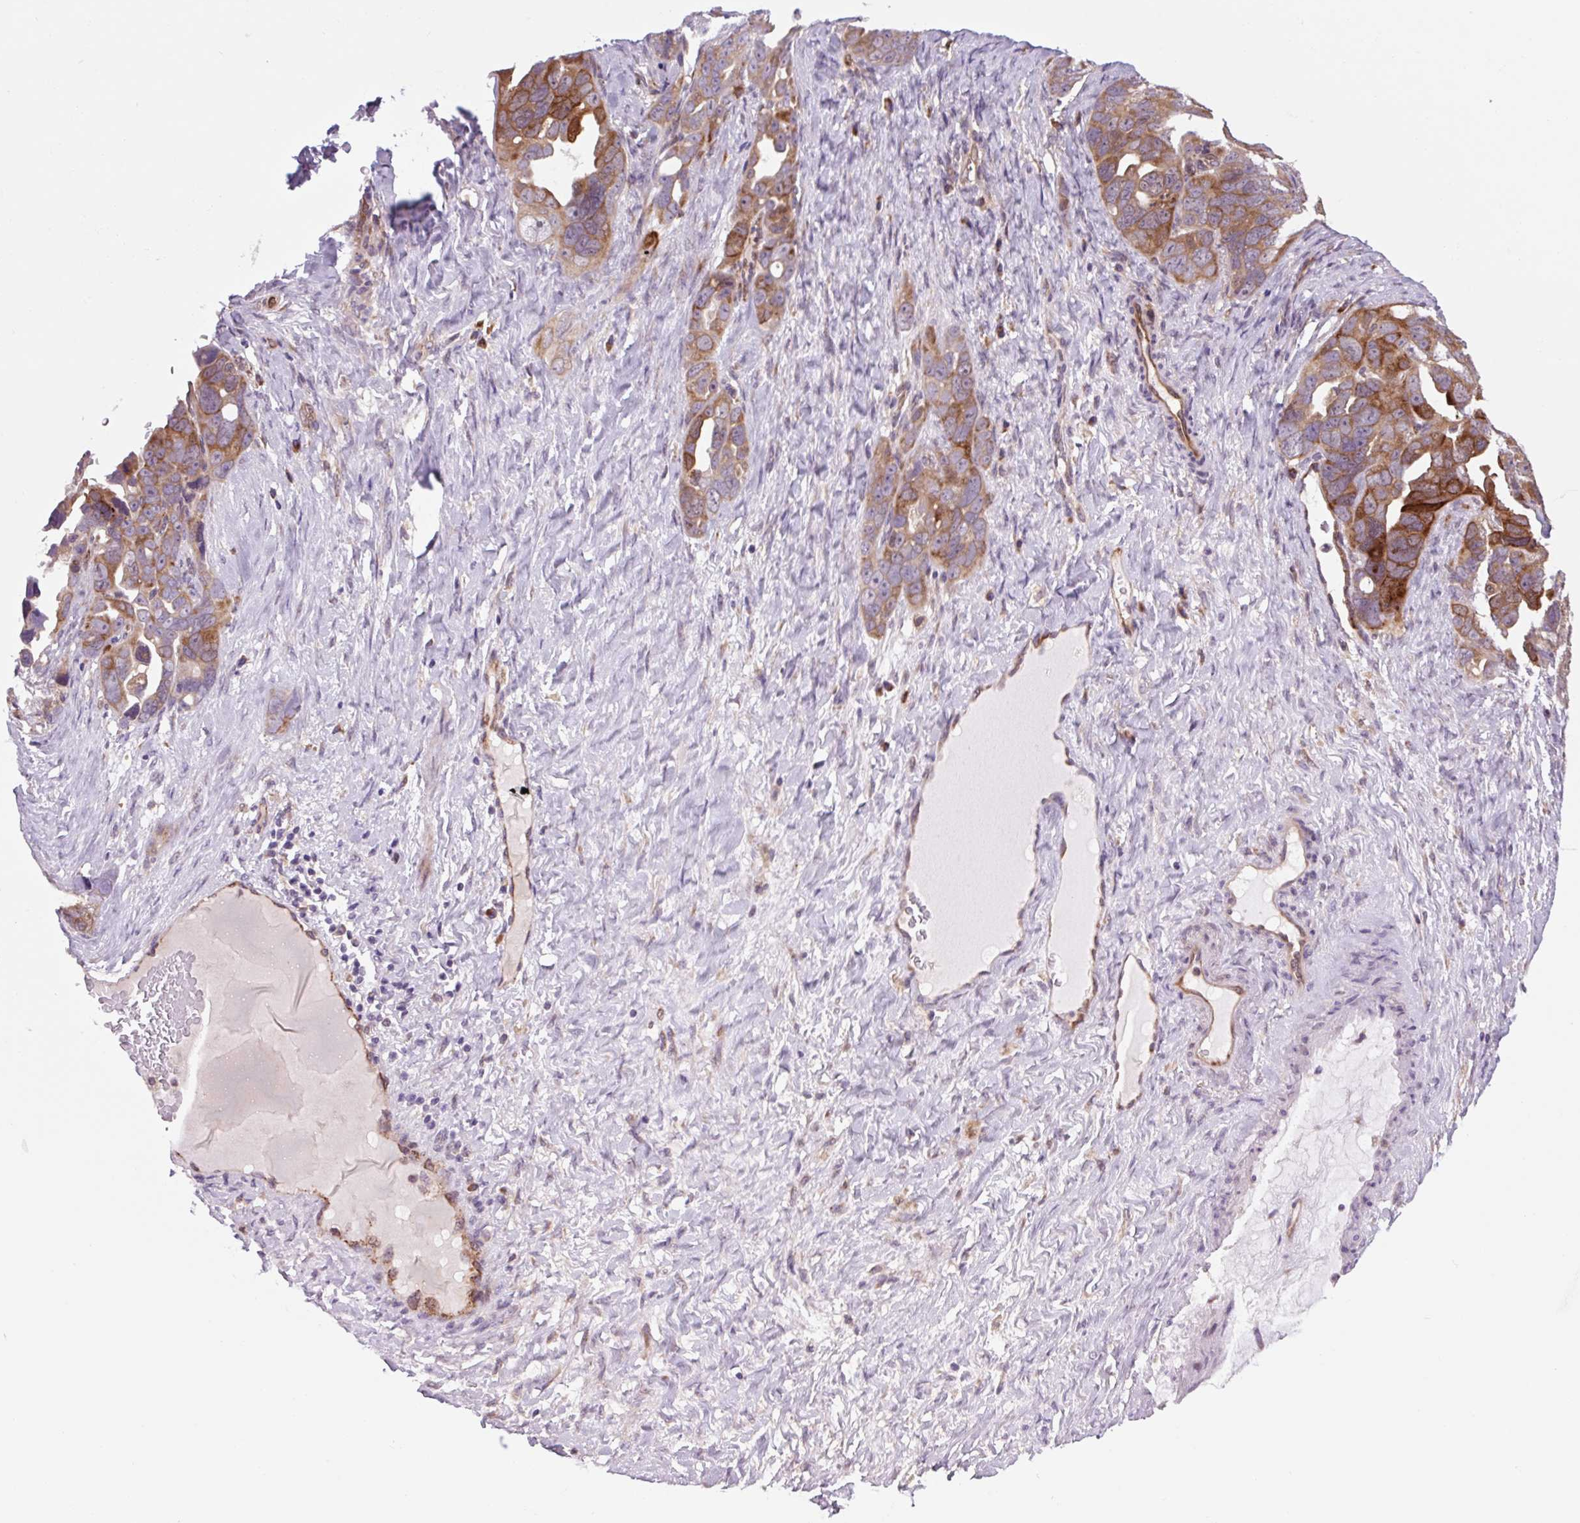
{"staining": {"intensity": "moderate", "quantity": ">75%", "location": "cytoplasmic/membranous"}, "tissue": "ovarian cancer", "cell_type": "Tumor cells", "image_type": "cancer", "snomed": [{"axis": "morphology", "description": "Cystadenocarcinoma, serous, NOS"}, {"axis": "topography", "description": "Ovary"}], "caption": "Immunohistochemistry (IHC) histopathology image of ovarian serous cystadenocarcinoma stained for a protein (brown), which reveals medium levels of moderate cytoplasmic/membranous staining in approximately >75% of tumor cells.", "gene": "PLA2G4A", "patient": {"sex": "female", "age": 63}}